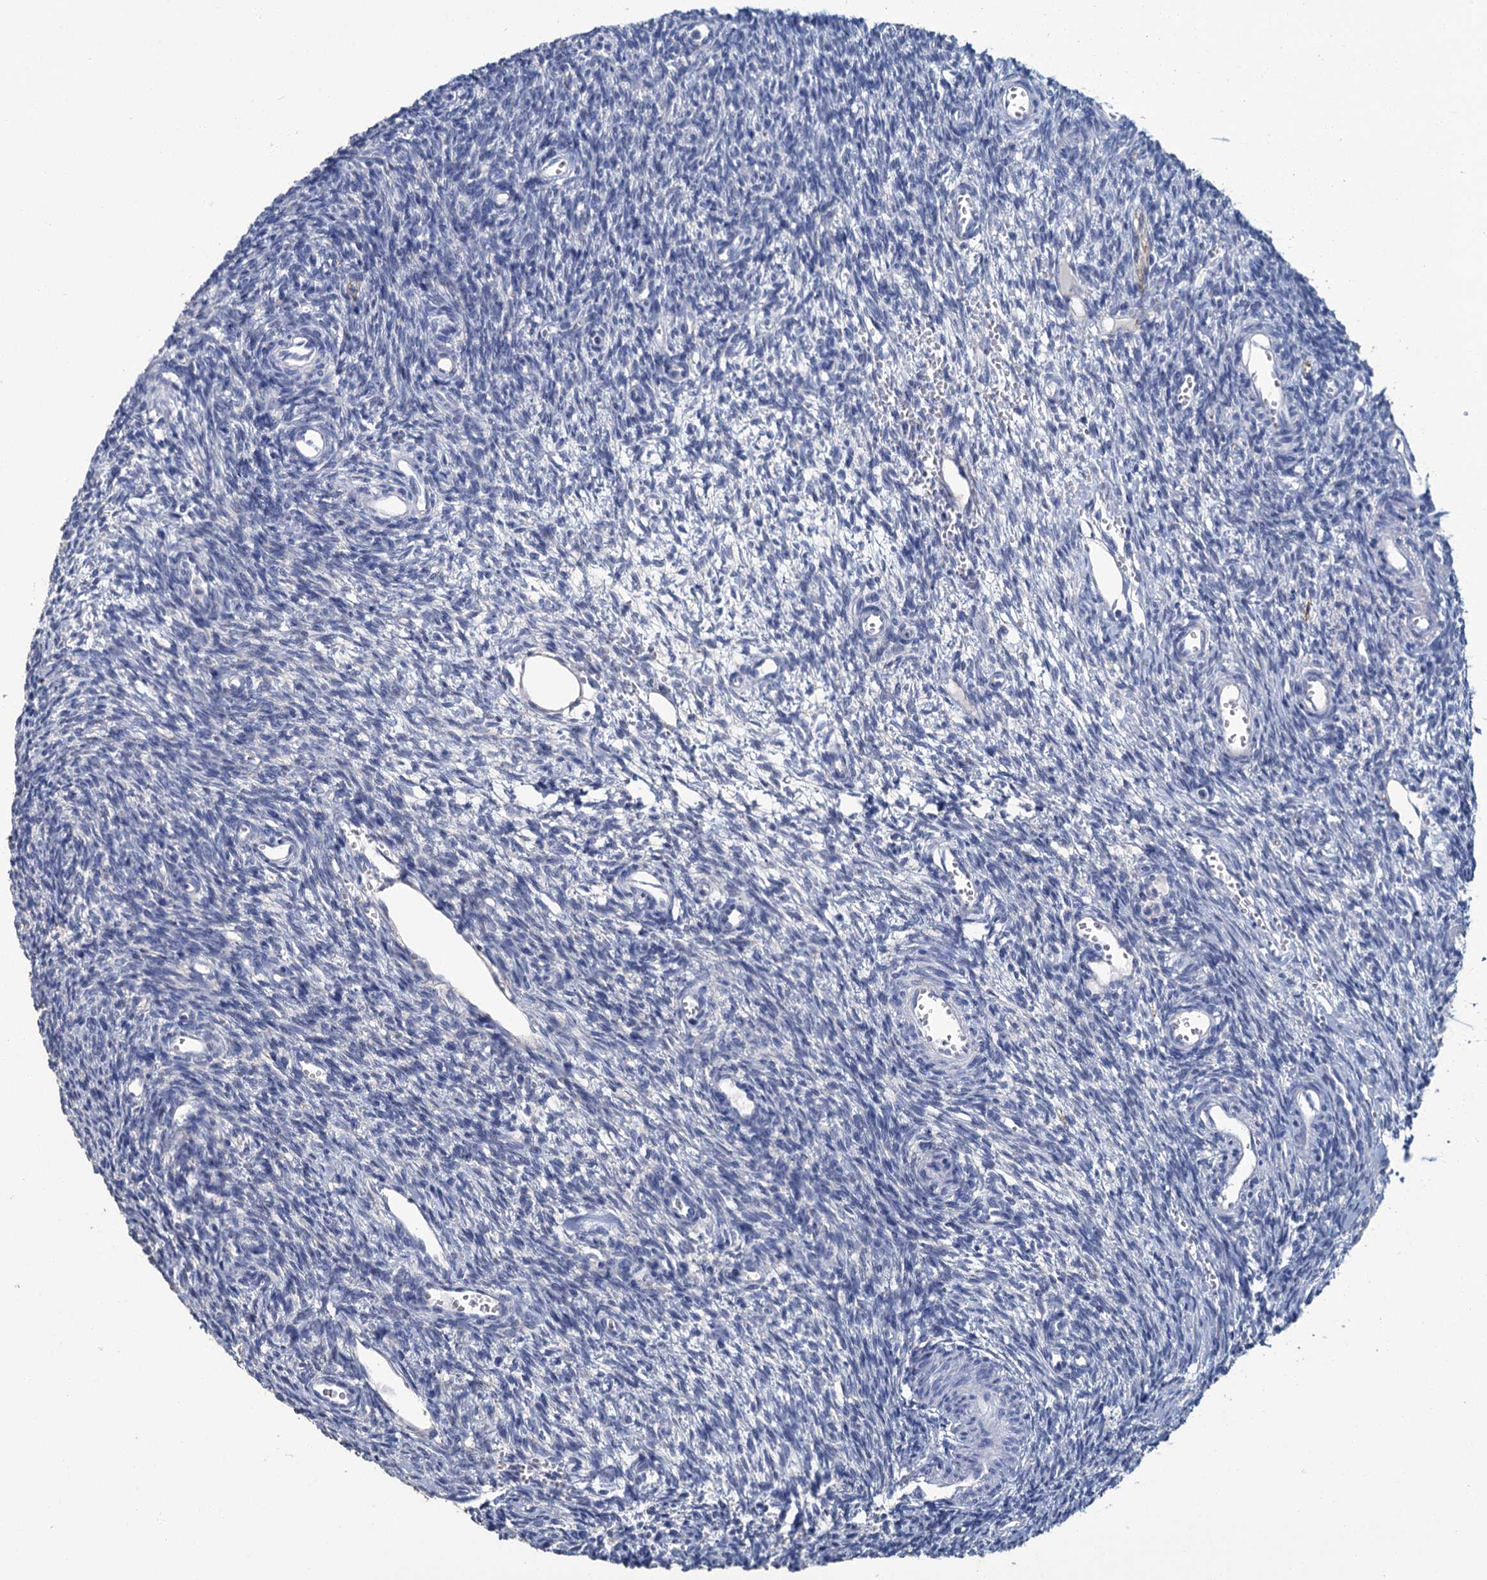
{"staining": {"intensity": "negative", "quantity": "none", "location": "none"}, "tissue": "ovary", "cell_type": "Ovarian stroma cells", "image_type": "normal", "snomed": [{"axis": "morphology", "description": "Normal tissue, NOS"}, {"axis": "topography", "description": "Ovary"}], "caption": "IHC of normal human ovary exhibits no expression in ovarian stroma cells. (Stains: DAB (3,3'-diaminobenzidine) IHC with hematoxylin counter stain, Microscopy: brightfield microscopy at high magnification).", "gene": "SNCB", "patient": {"sex": "female", "age": 39}}